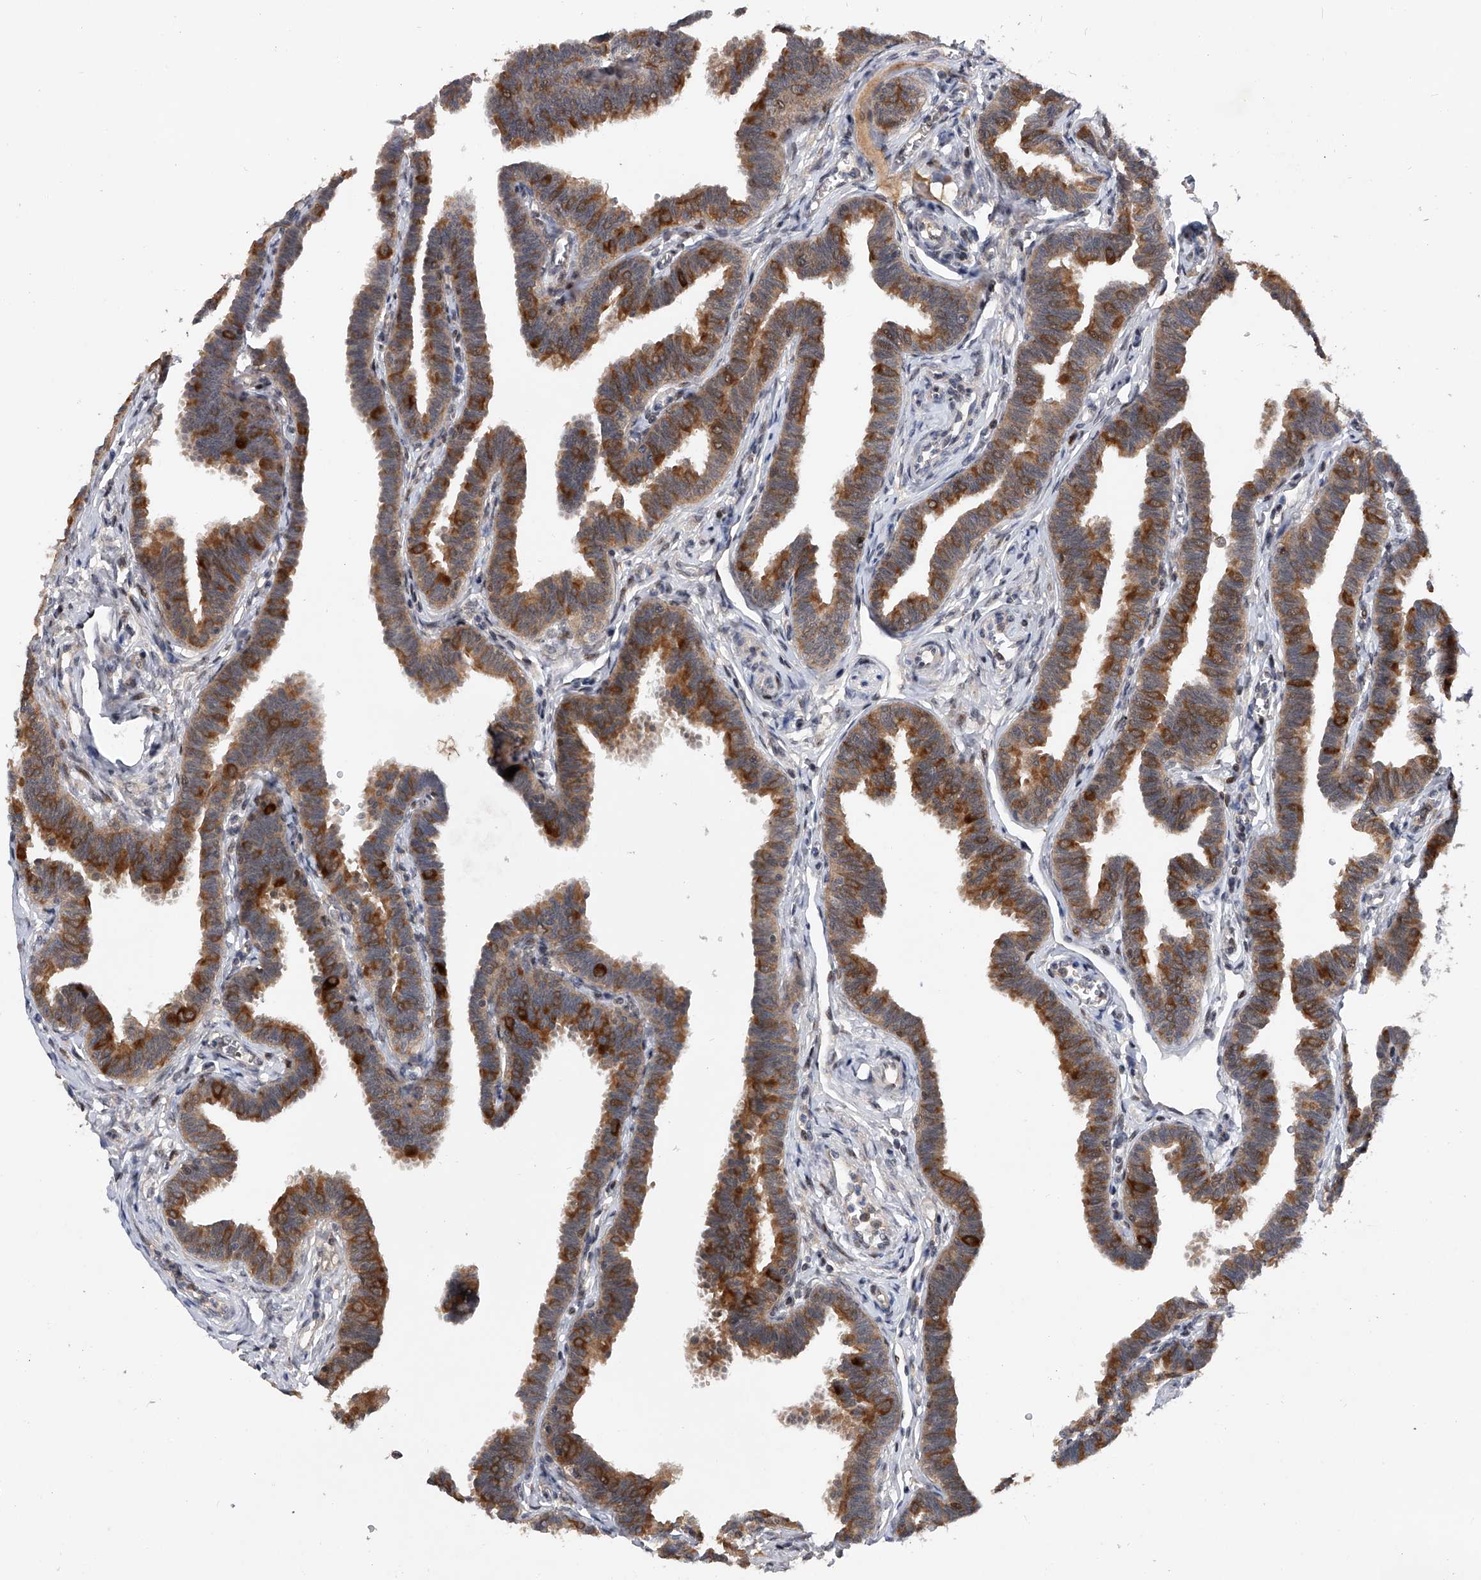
{"staining": {"intensity": "strong", "quantity": "25%-75%", "location": "cytoplasmic/membranous"}, "tissue": "fallopian tube", "cell_type": "Glandular cells", "image_type": "normal", "snomed": [{"axis": "morphology", "description": "Normal tissue, NOS"}, {"axis": "topography", "description": "Fallopian tube"}, {"axis": "topography", "description": "Ovary"}], "caption": "Immunohistochemical staining of normal fallopian tube exhibits 25%-75% levels of strong cytoplasmic/membranous protein positivity in approximately 25%-75% of glandular cells.", "gene": "RWDD2A", "patient": {"sex": "female", "age": 23}}